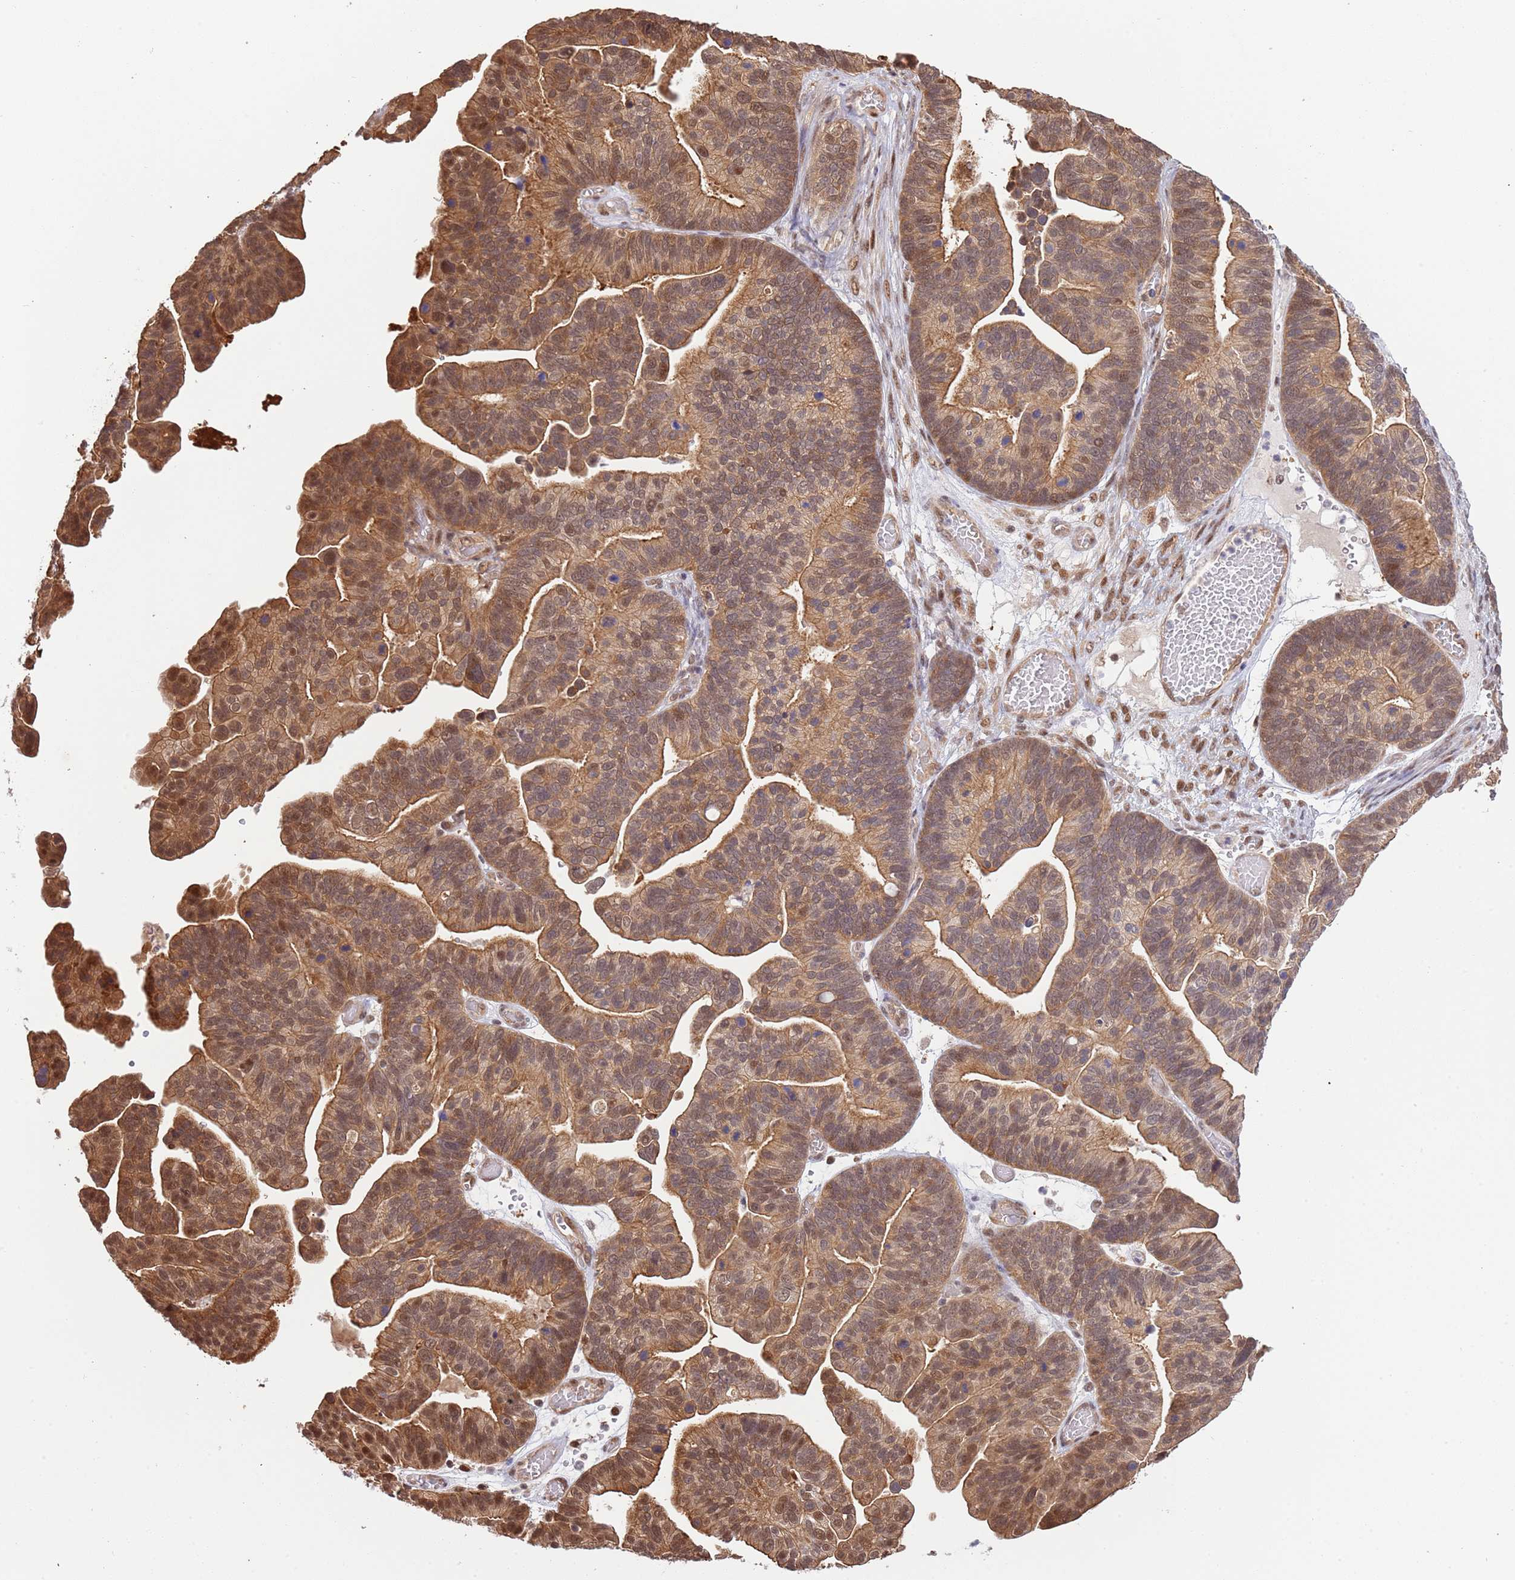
{"staining": {"intensity": "moderate", "quantity": ">75%", "location": "cytoplasmic/membranous,nuclear"}, "tissue": "ovarian cancer", "cell_type": "Tumor cells", "image_type": "cancer", "snomed": [{"axis": "morphology", "description": "Cystadenocarcinoma, serous, NOS"}, {"axis": "topography", "description": "Ovary"}], "caption": "Ovarian cancer (serous cystadenocarcinoma) stained for a protein shows moderate cytoplasmic/membranous and nuclear positivity in tumor cells.", "gene": "PLSCR5", "patient": {"sex": "female", "age": 56}}